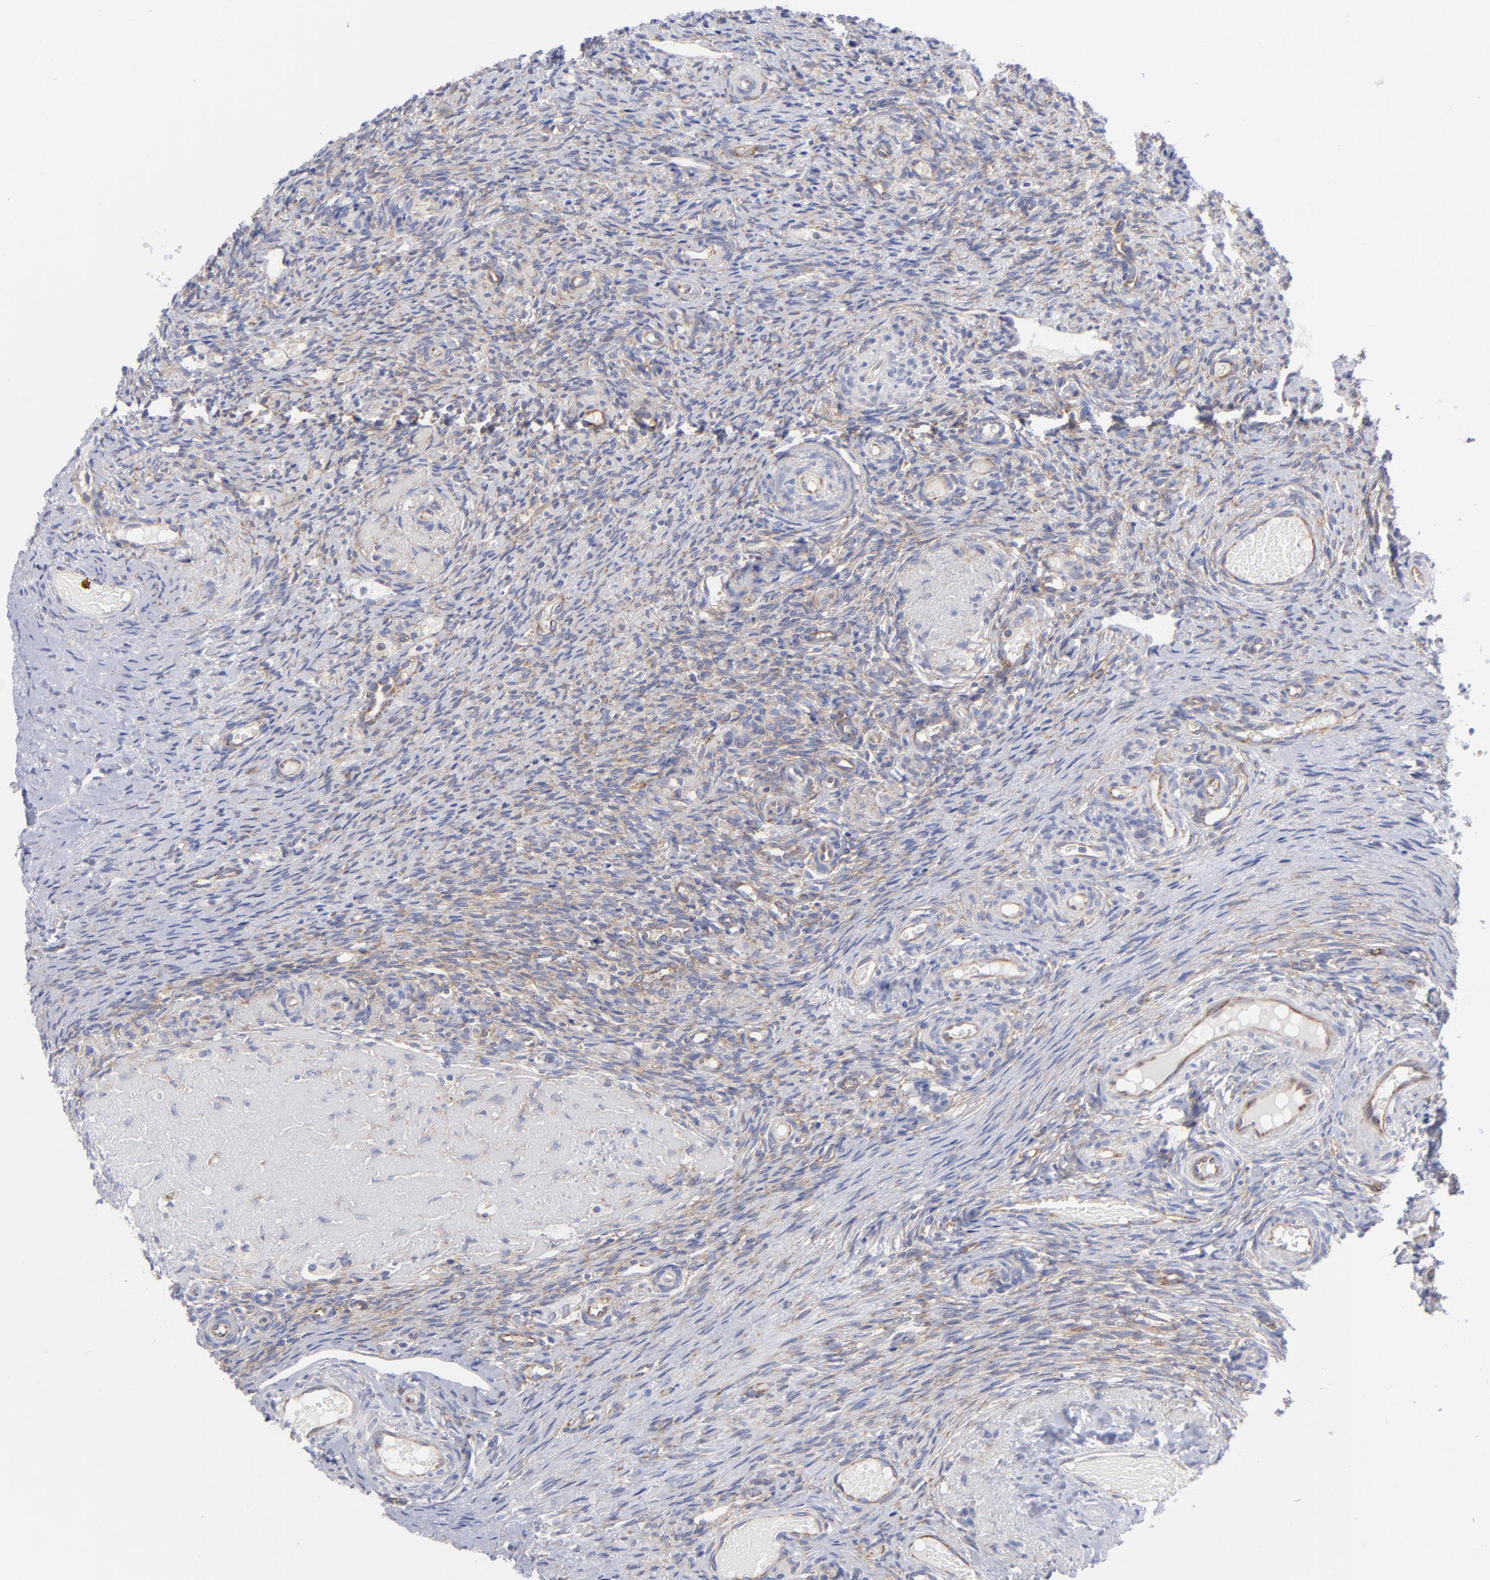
{"staining": {"intensity": "weak", "quantity": "25%-75%", "location": "cytoplasmic/membranous"}, "tissue": "ovary", "cell_type": "Ovarian stroma cells", "image_type": "normal", "snomed": [{"axis": "morphology", "description": "Normal tissue, NOS"}, {"axis": "topography", "description": "Ovary"}], "caption": "Brown immunohistochemical staining in benign human ovary reveals weak cytoplasmic/membranous expression in approximately 25%-75% of ovarian stroma cells. The staining is performed using DAB (3,3'-diaminobenzidine) brown chromogen to label protein expression. The nuclei are counter-stained blue using hematoxylin.", "gene": "EIF2AK2", "patient": {"sex": "female", "age": 60}}